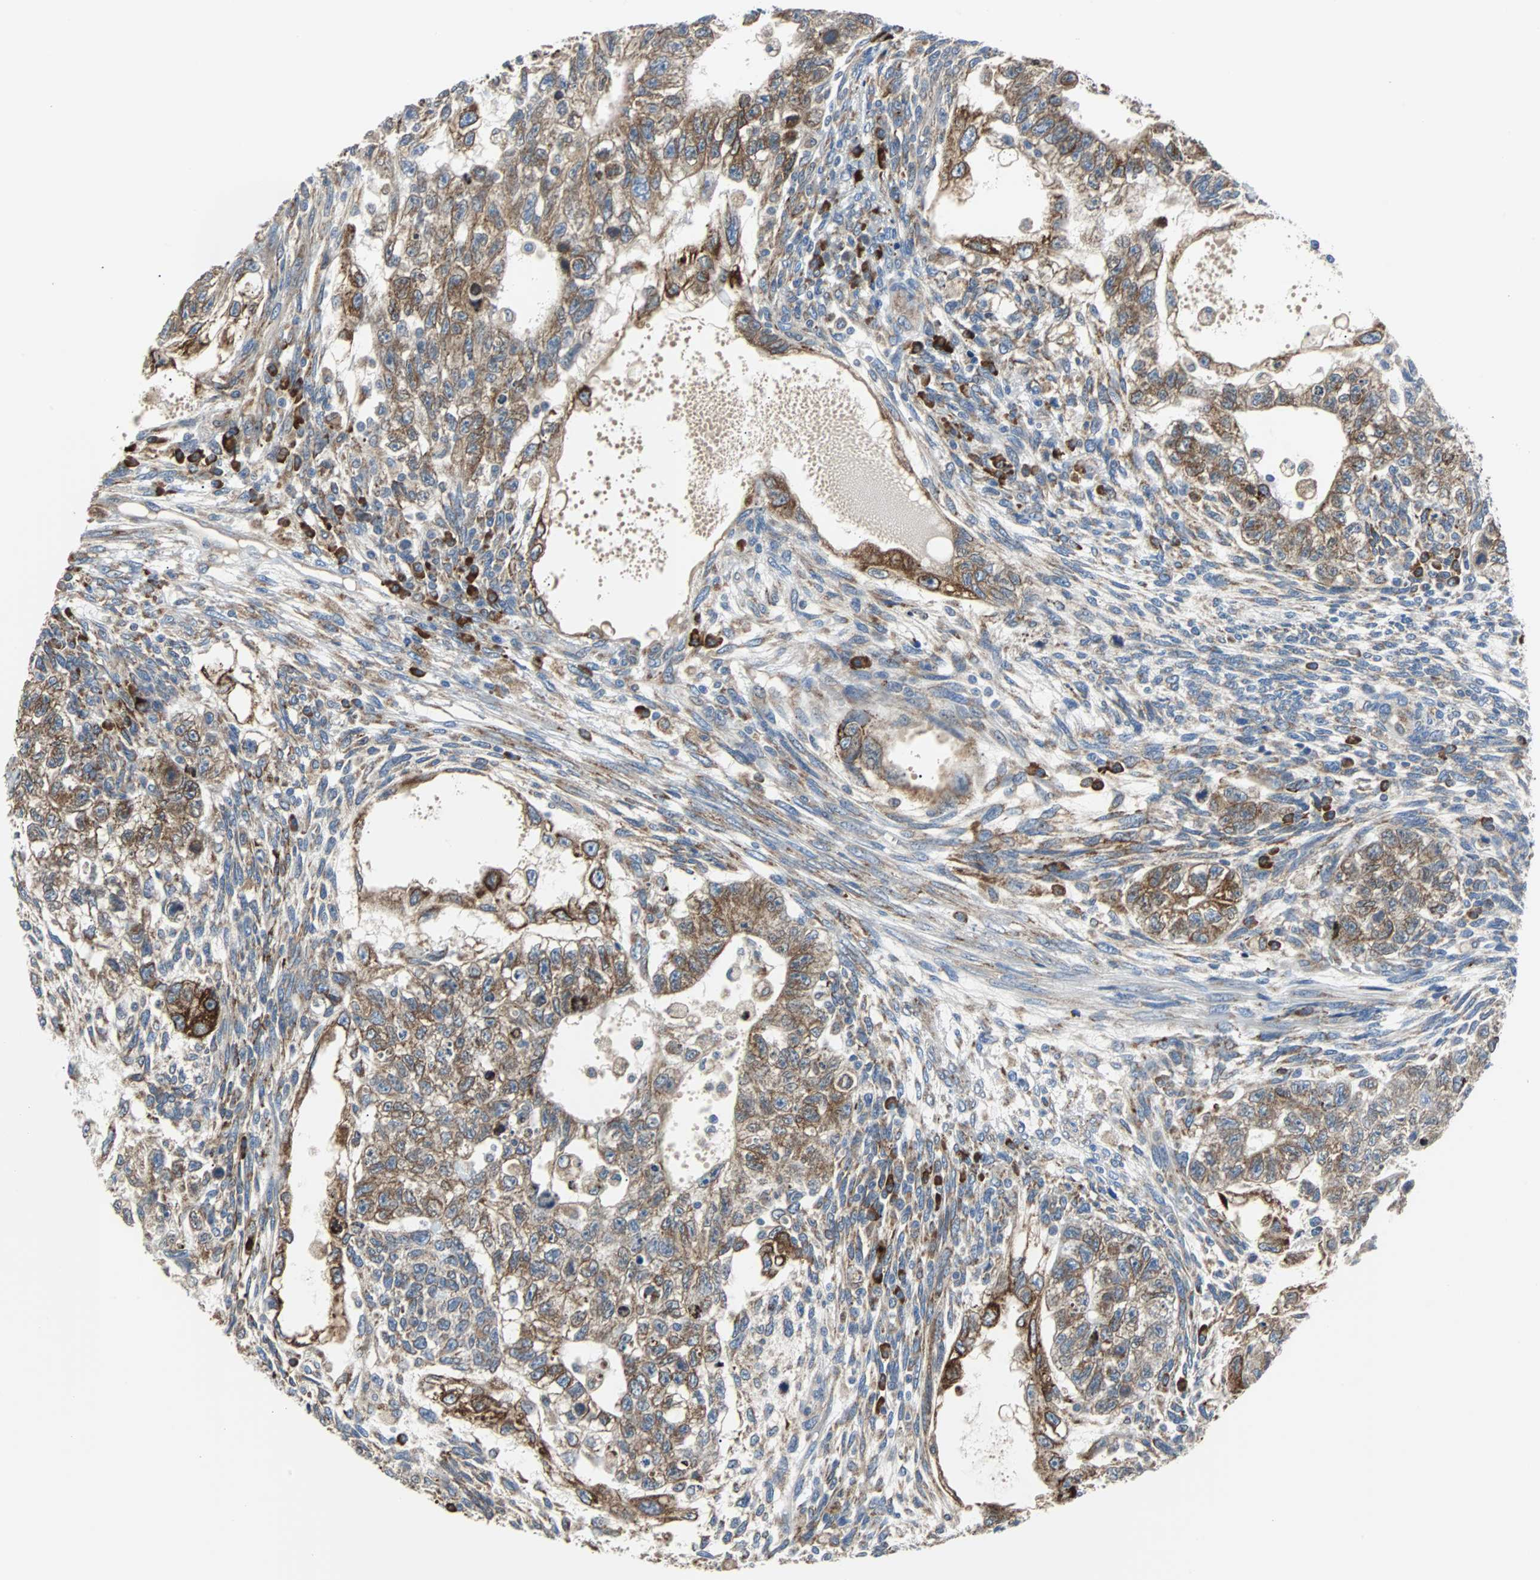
{"staining": {"intensity": "moderate", "quantity": "25%-75%", "location": "cytoplasmic/membranous"}, "tissue": "testis cancer", "cell_type": "Tumor cells", "image_type": "cancer", "snomed": [{"axis": "morphology", "description": "Normal tissue, NOS"}, {"axis": "morphology", "description": "Carcinoma, Embryonal, NOS"}, {"axis": "topography", "description": "Testis"}], "caption": "High-power microscopy captured an immunohistochemistry histopathology image of testis cancer, revealing moderate cytoplasmic/membranous staining in approximately 25%-75% of tumor cells. (Stains: DAB (3,3'-diaminobenzidine) in brown, nuclei in blue, Microscopy: brightfield microscopy at high magnification).", "gene": "PDIA4", "patient": {"sex": "male", "age": 36}}